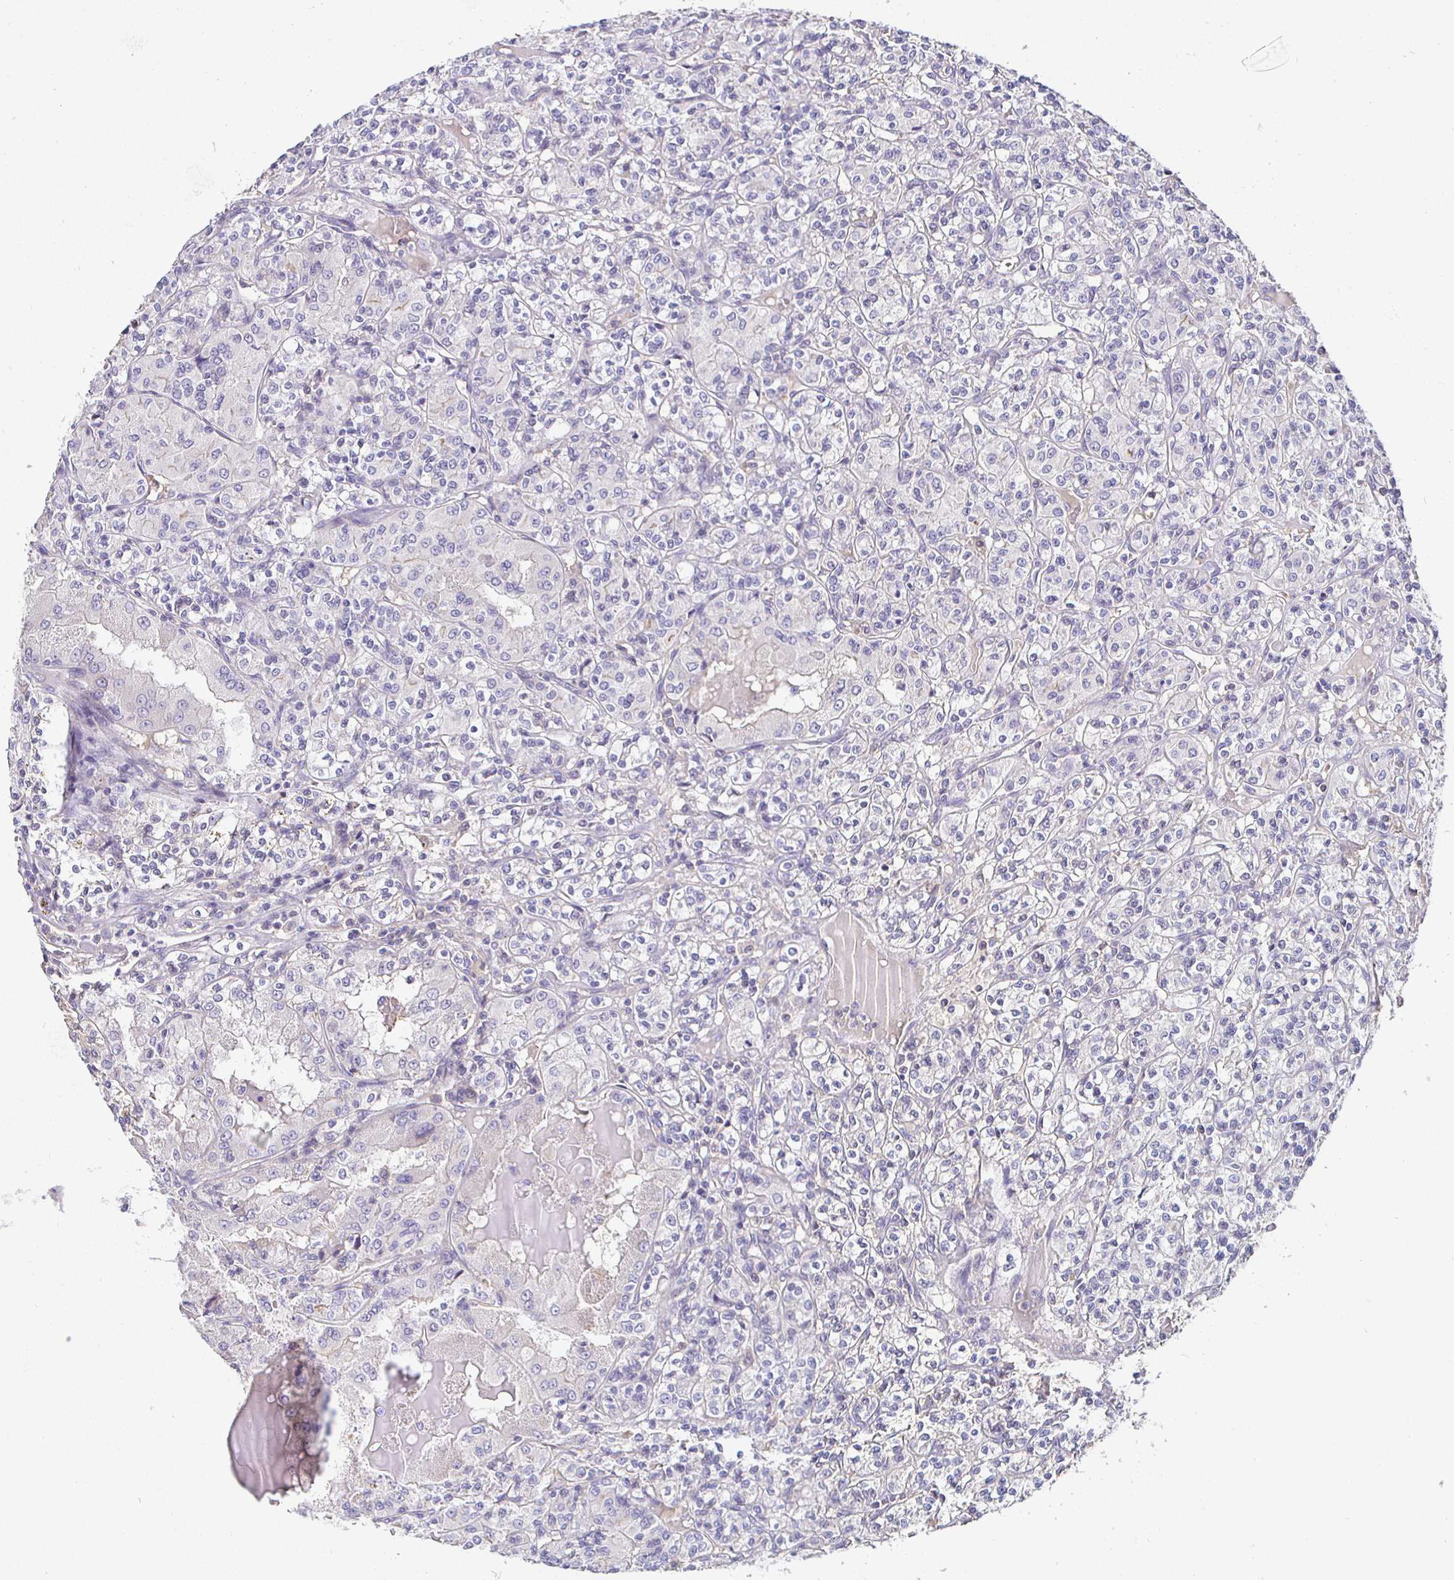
{"staining": {"intensity": "negative", "quantity": "none", "location": "none"}, "tissue": "renal cancer", "cell_type": "Tumor cells", "image_type": "cancer", "snomed": [{"axis": "morphology", "description": "Adenocarcinoma, NOS"}, {"axis": "topography", "description": "Kidney"}], "caption": "IHC histopathology image of neoplastic tissue: human renal cancer (adenocarcinoma) stained with DAB (3,3'-diaminobenzidine) reveals no significant protein expression in tumor cells.", "gene": "SIRPA", "patient": {"sex": "male", "age": 36}}